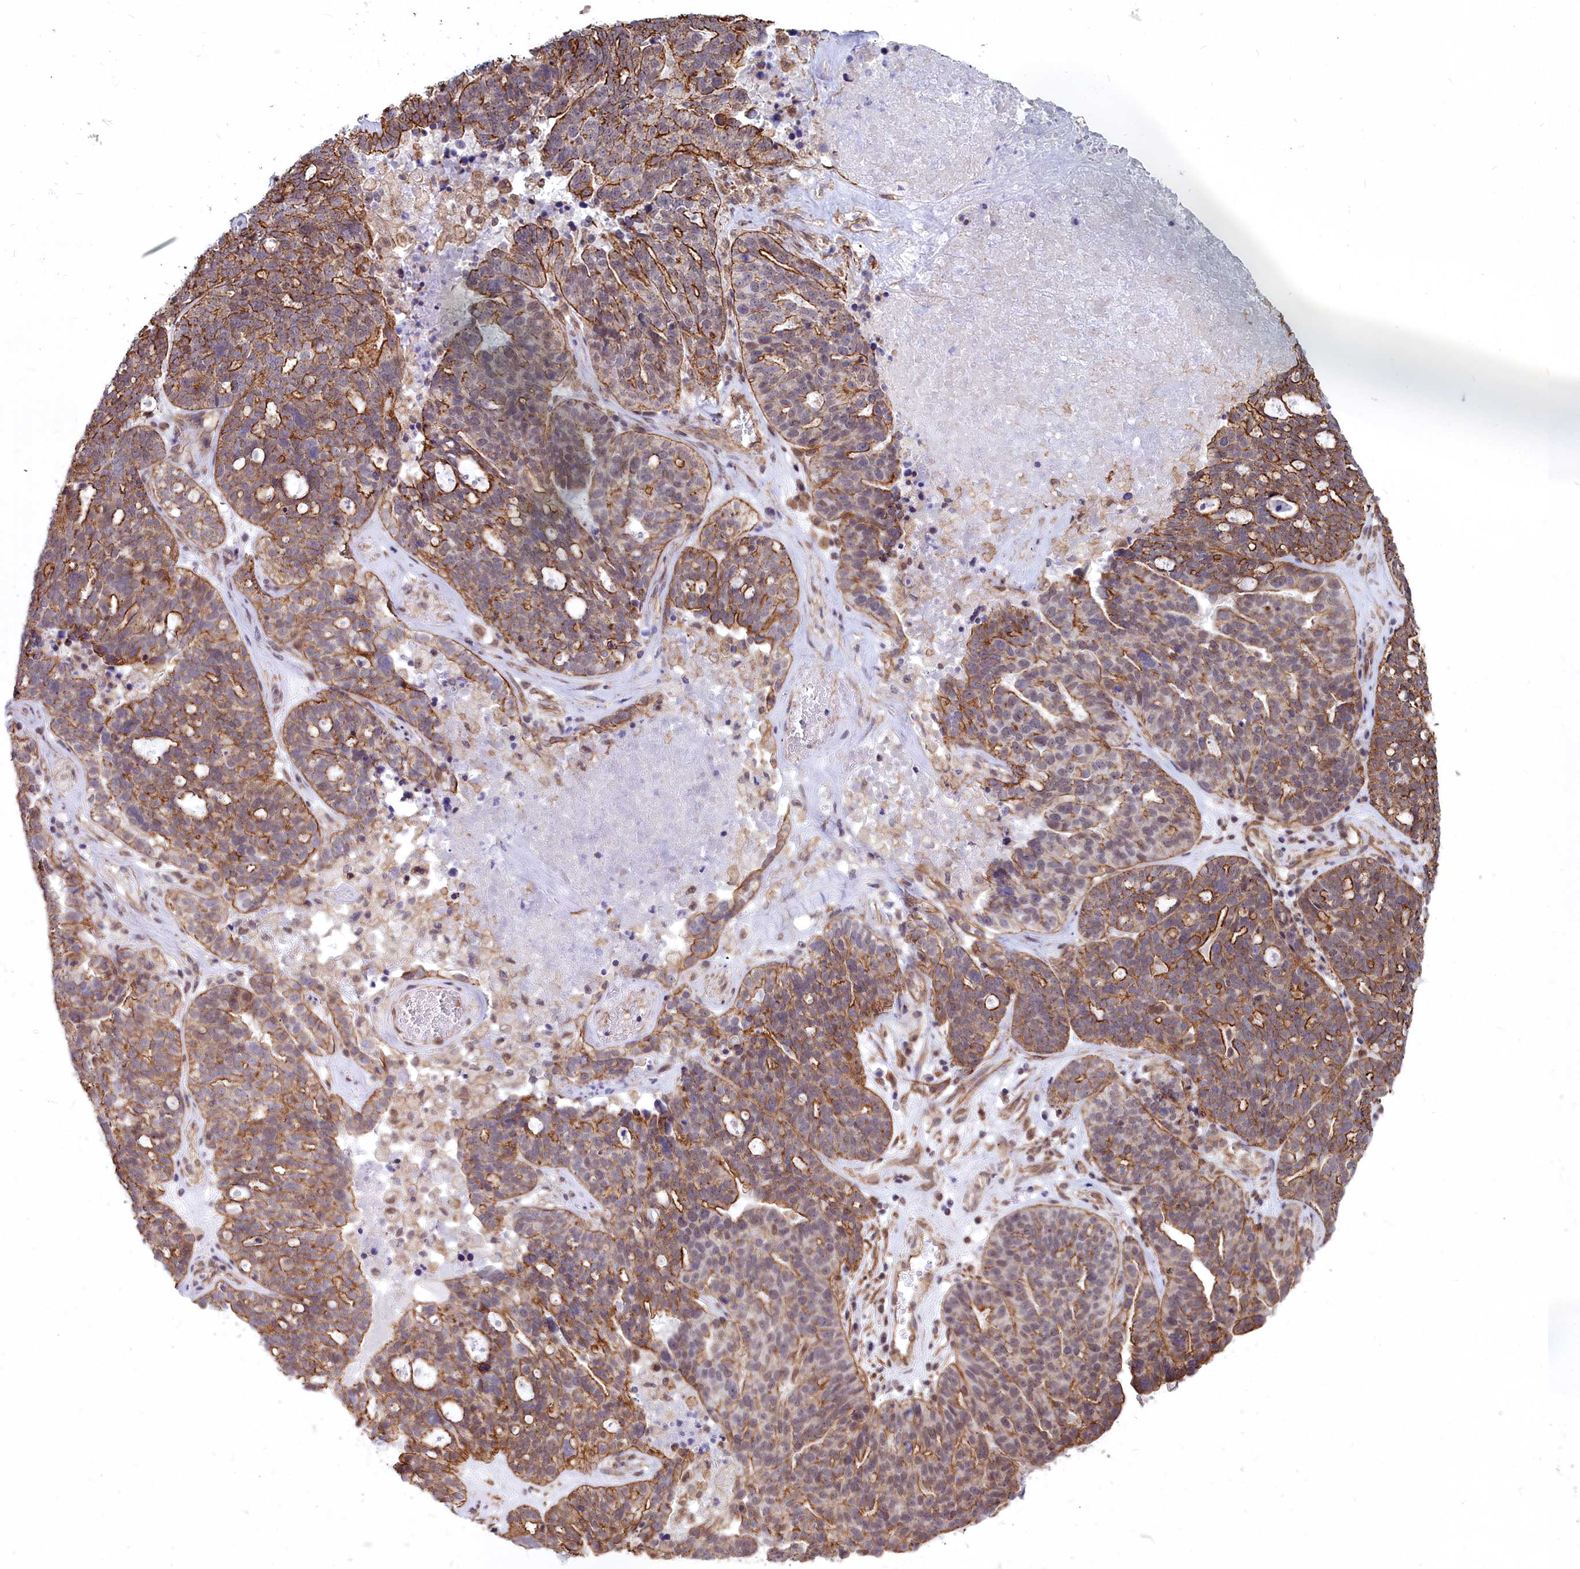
{"staining": {"intensity": "moderate", "quantity": "25%-75%", "location": "cytoplasmic/membranous"}, "tissue": "ovarian cancer", "cell_type": "Tumor cells", "image_type": "cancer", "snomed": [{"axis": "morphology", "description": "Cystadenocarcinoma, serous, NOS"}, {"axis": "topography", "description": "Ovary"}], "caption": "Tumor cells demonstrate medium levels of moderate cytoplasmic/membranous expression in about 25%-75% of cells in ovarian cancer (serous cystadenocarcinoma).", "gene": "YJU2", "patient": {"sex": "female", "age": 59}}